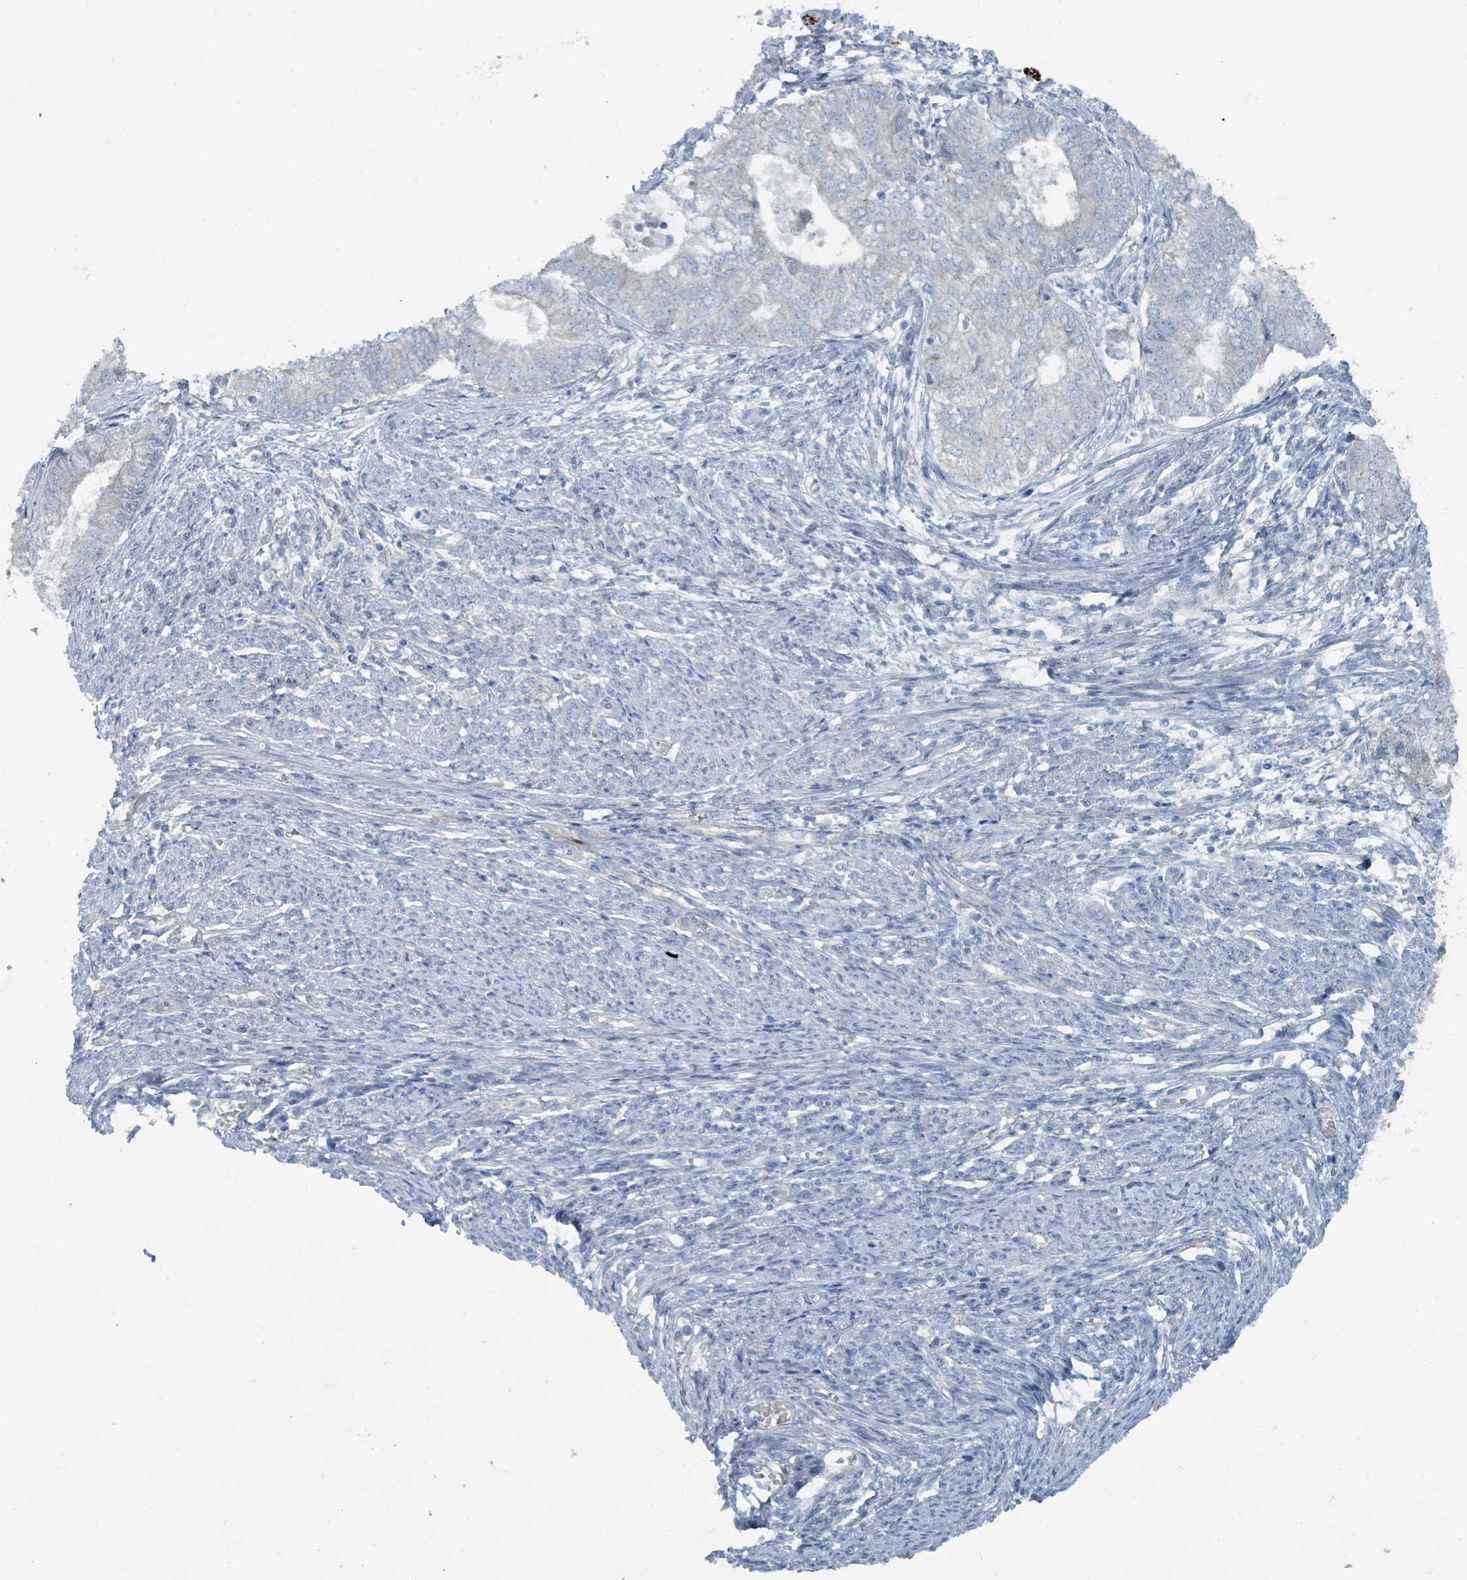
{"staining": {"intensity": "negative", "quantity": "none", "location": "none"}, "tissue": "endometrial cancer", "cell_type": "Tumor cells", "image_type": "cancer", "snomed": [{"axis": "morphology", "description": "Adenocarcinoma, NOS"}, {"axis": "topography", "description": "Endometrium"}], "caption": "Protein analysis of endometrial adenocarcinoma exhibits no significant staining in tumor cells.", "gene": "RASA4", "patient": {"sex": "female", "age": 62}}